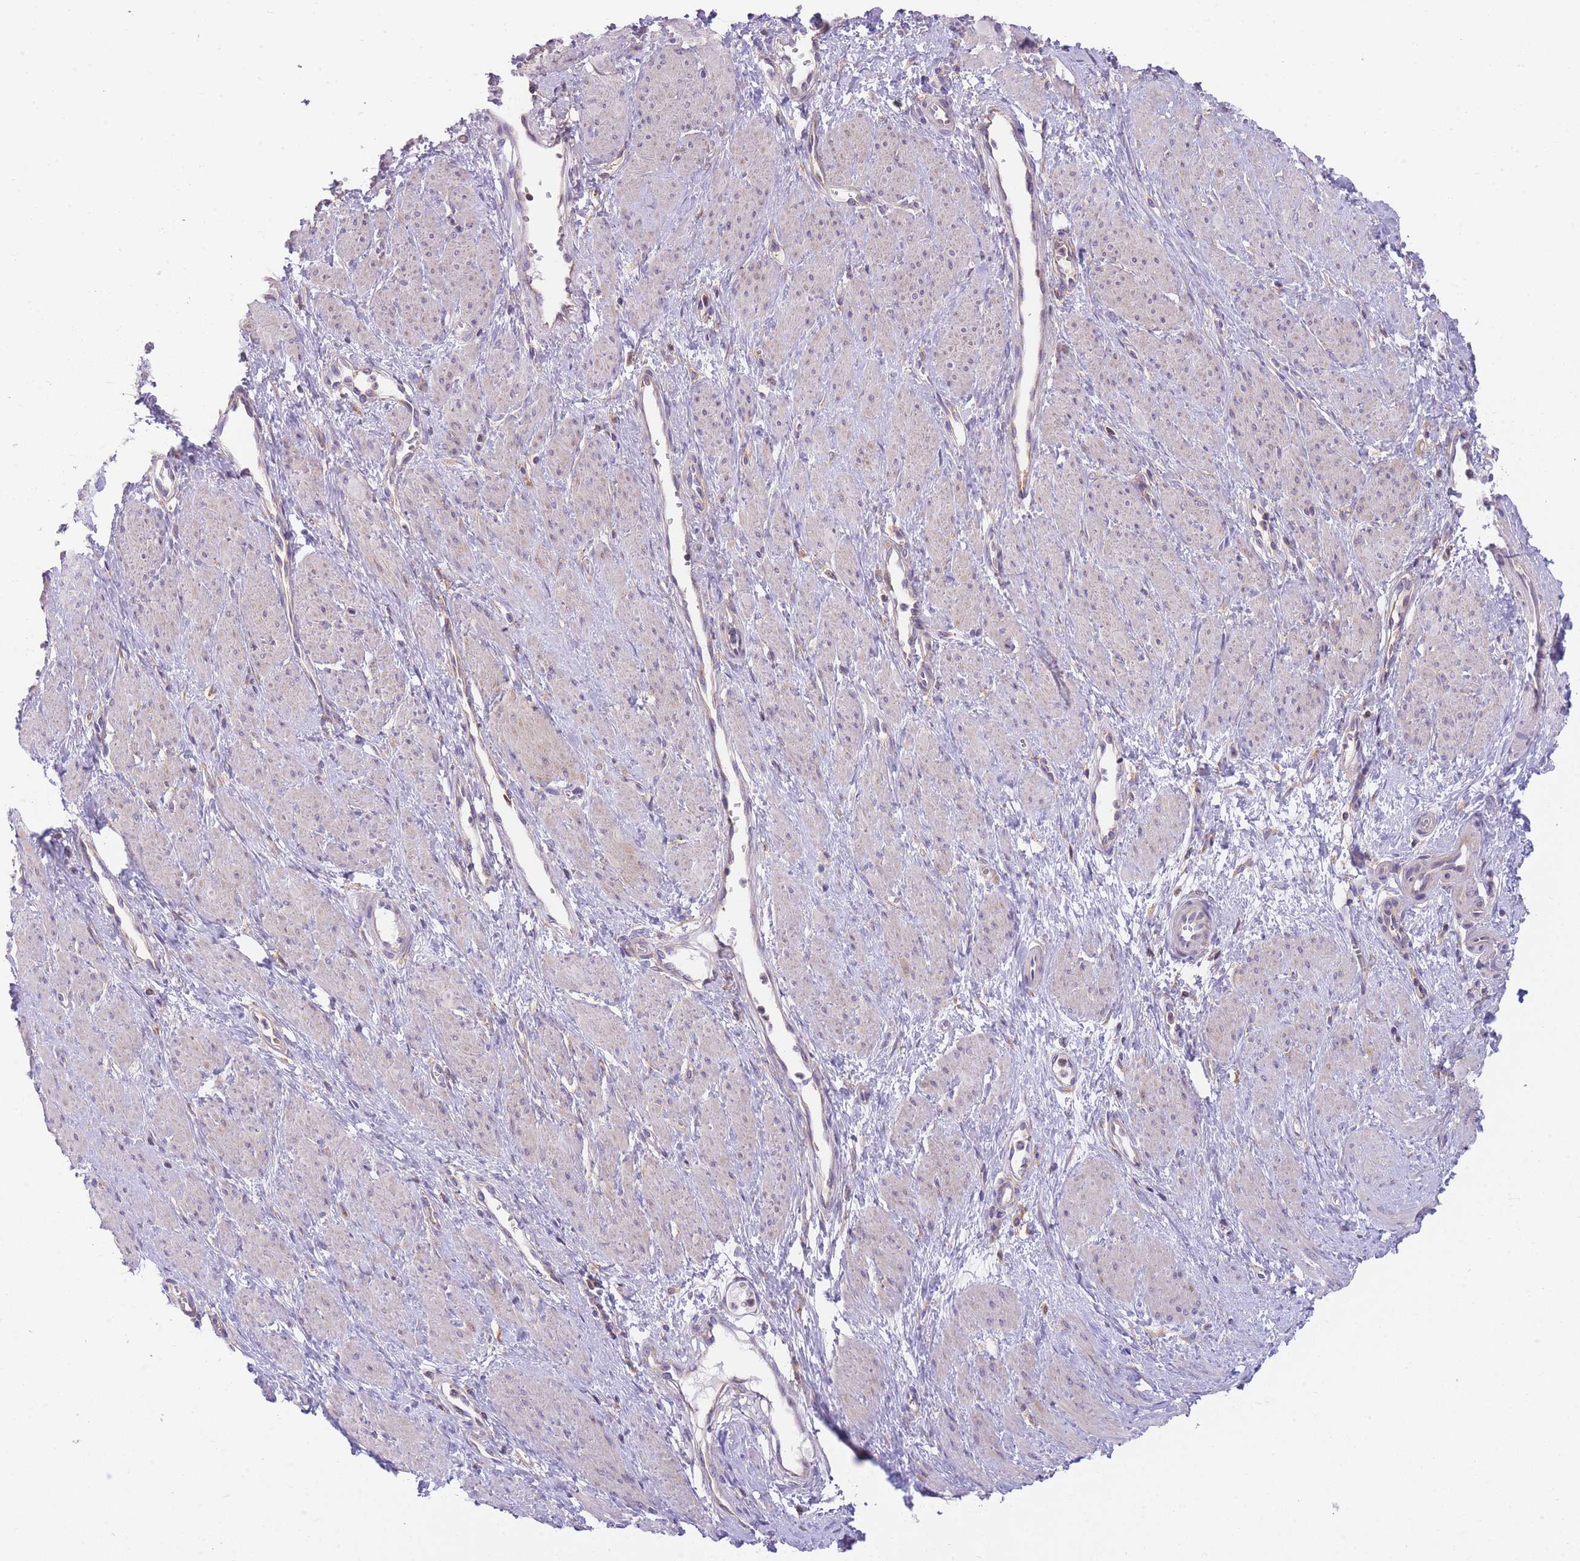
{"staining": {"intensity": "negative", "quantity": "none", "location": "none"}, "tissue": "smooth muscle", "cell_type": "Smooth muscle cells", "image_type": "normal", "snomed": [{"axis": "morphology", "description": "Normal tissue, NOS"}, {"axis": "topography", "description": "Smooth muscle"}, {"axis": "topography", "description": "Uterus"}], "caption": "Unremarkable smooth muscle was stained to show a protein in brown. There is no significant staining in smooth muscle cells. The staining is performed using DAB brown chromogen with nuclei counter-stained in using hematoxylin.", "gene": "PRKAR1A", "patient": {"sex": "female", "age": 39}}